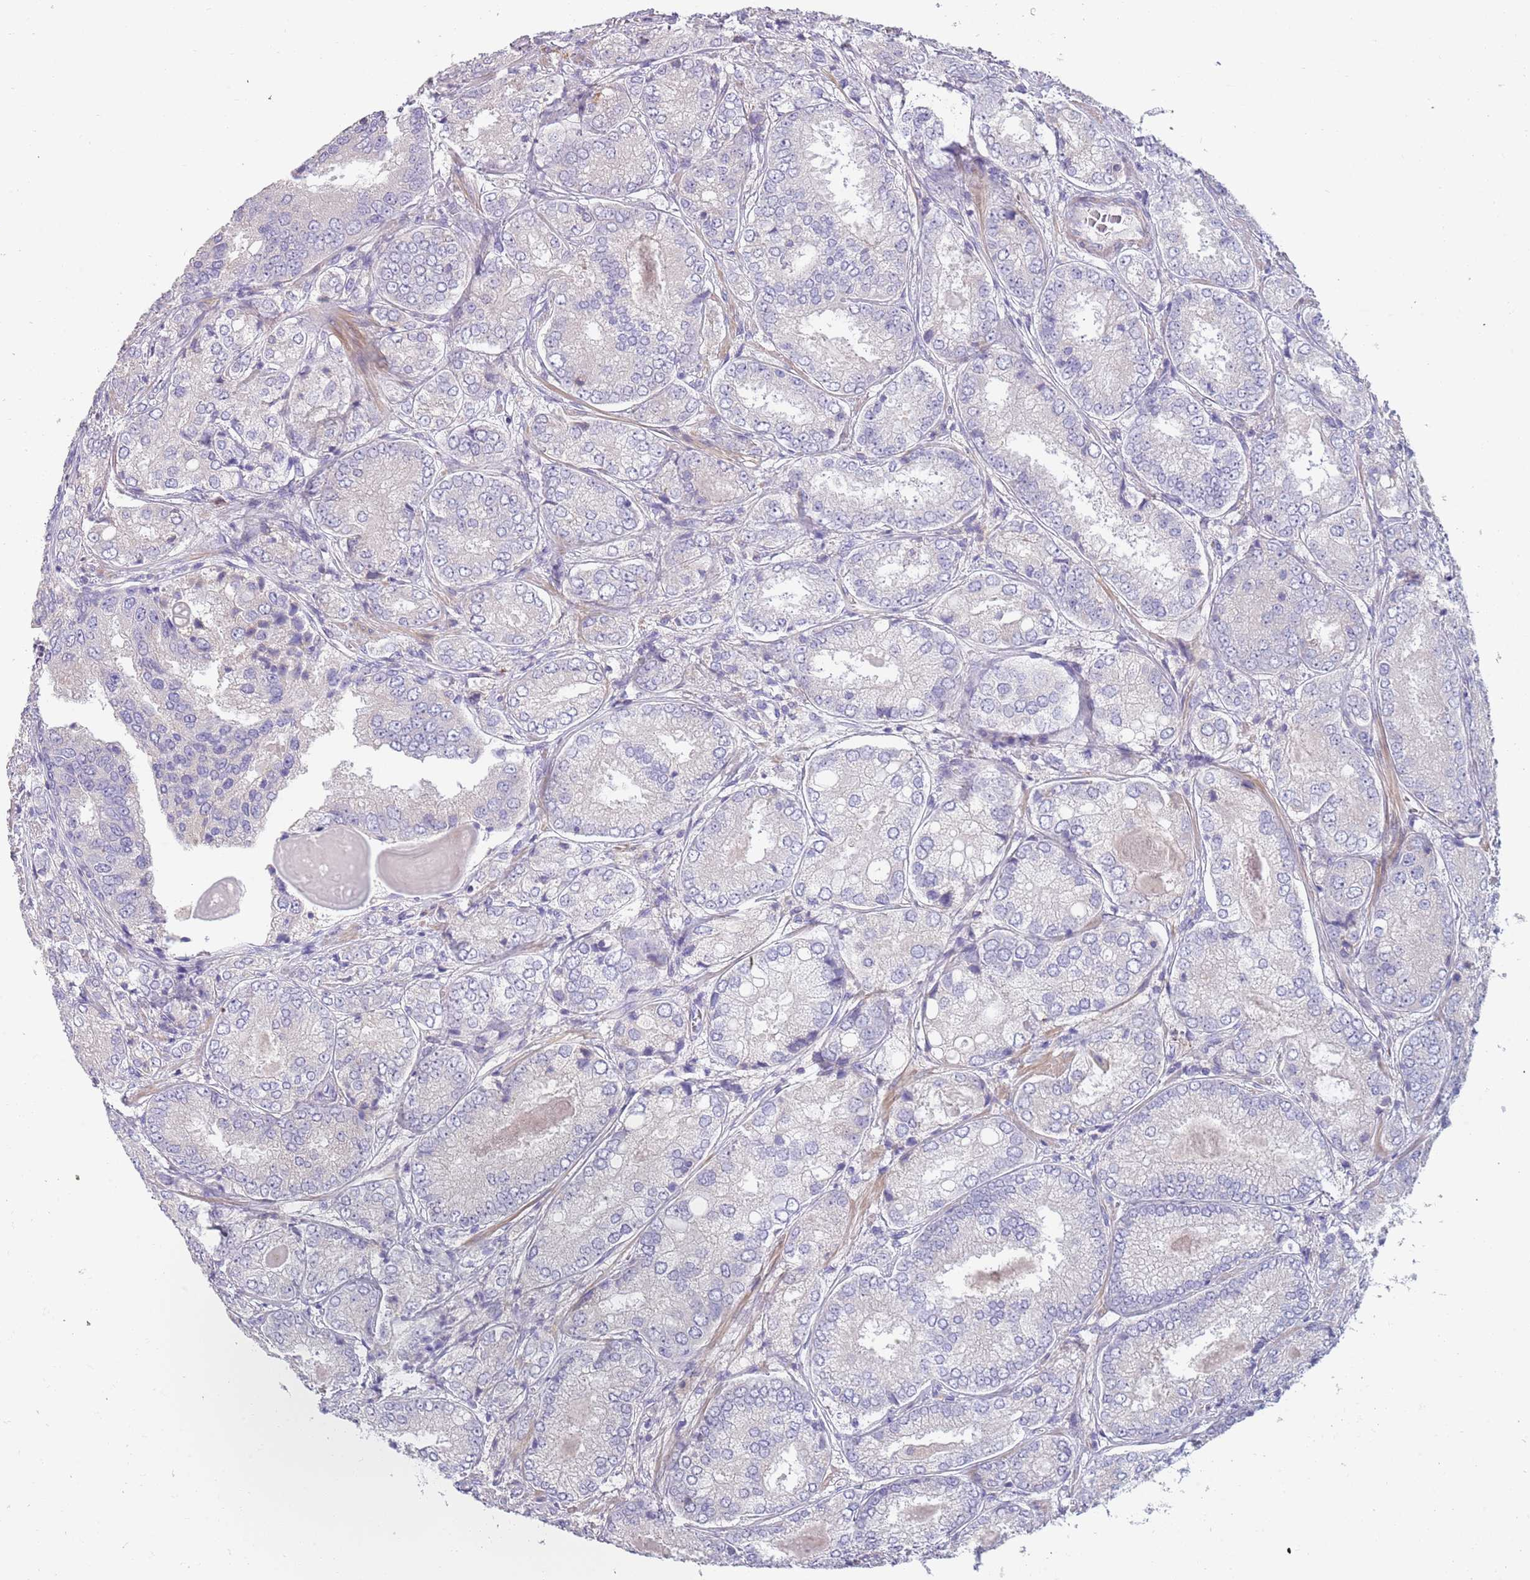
{"staining": {"intensity": "negative", "quantity": "none", "location": "none"}, "tissue": "prostate cancer", "cell_type": "Tumor cells", "image_type": "cancer", "snomed": [{"axis": "morphology", "description": "Adenocarcinoma, High grade"}, {"axis": "topography", "description": "Prostate"}], "caption": "DAB immunohistochemical staining of high-grade adenocarcinoma (prostate) demonstrates no significant staining in tumor cells.", "gene": "SUSD1", "patient": {"sex": "male", "age": 63}}